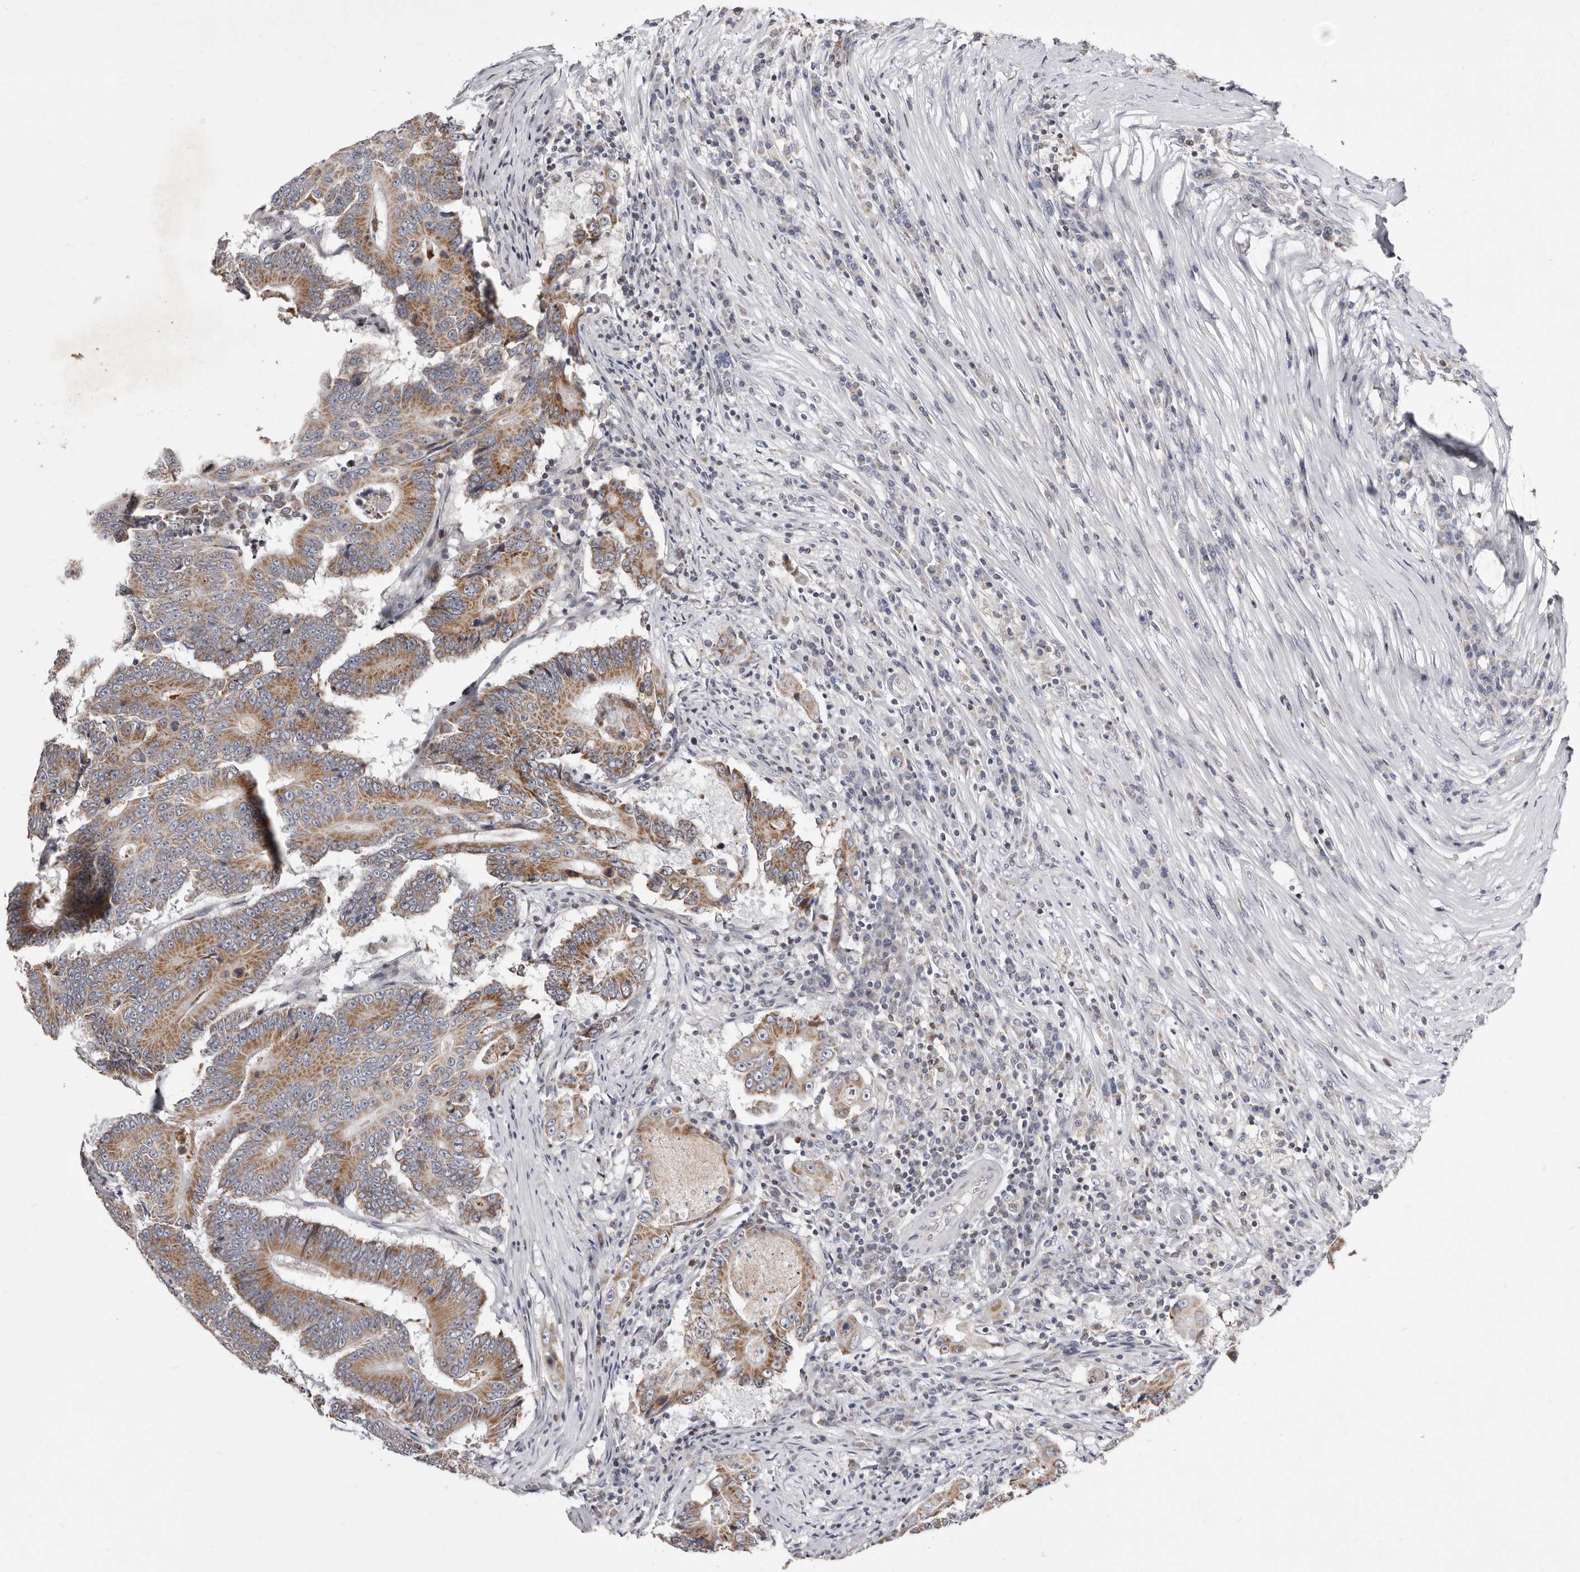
{"staining": {"intensity": "moderate", "quantity": ">75%", "location": "cytoplasmic/membranous"}, "tissue": "colorectal cancer", "cell_type": "Tumor cells", "image_type": "cancer", "snomed": [{"axis": "morphology", "description": "Adenocarcinoma, NOS"}, {"axis": "topography", "description": "Colon"}], "caption": "Immunohistochemical staining of human colorectal cancer (adenocarcinoma) reveals medium levels of moderate cytoplasmic/membranous protein staining in approximately >75% of tumor cells. Nuclei are stained in blue.", "gene": "TIMM17B", "patient": {"sex": "male", "age": 83}}